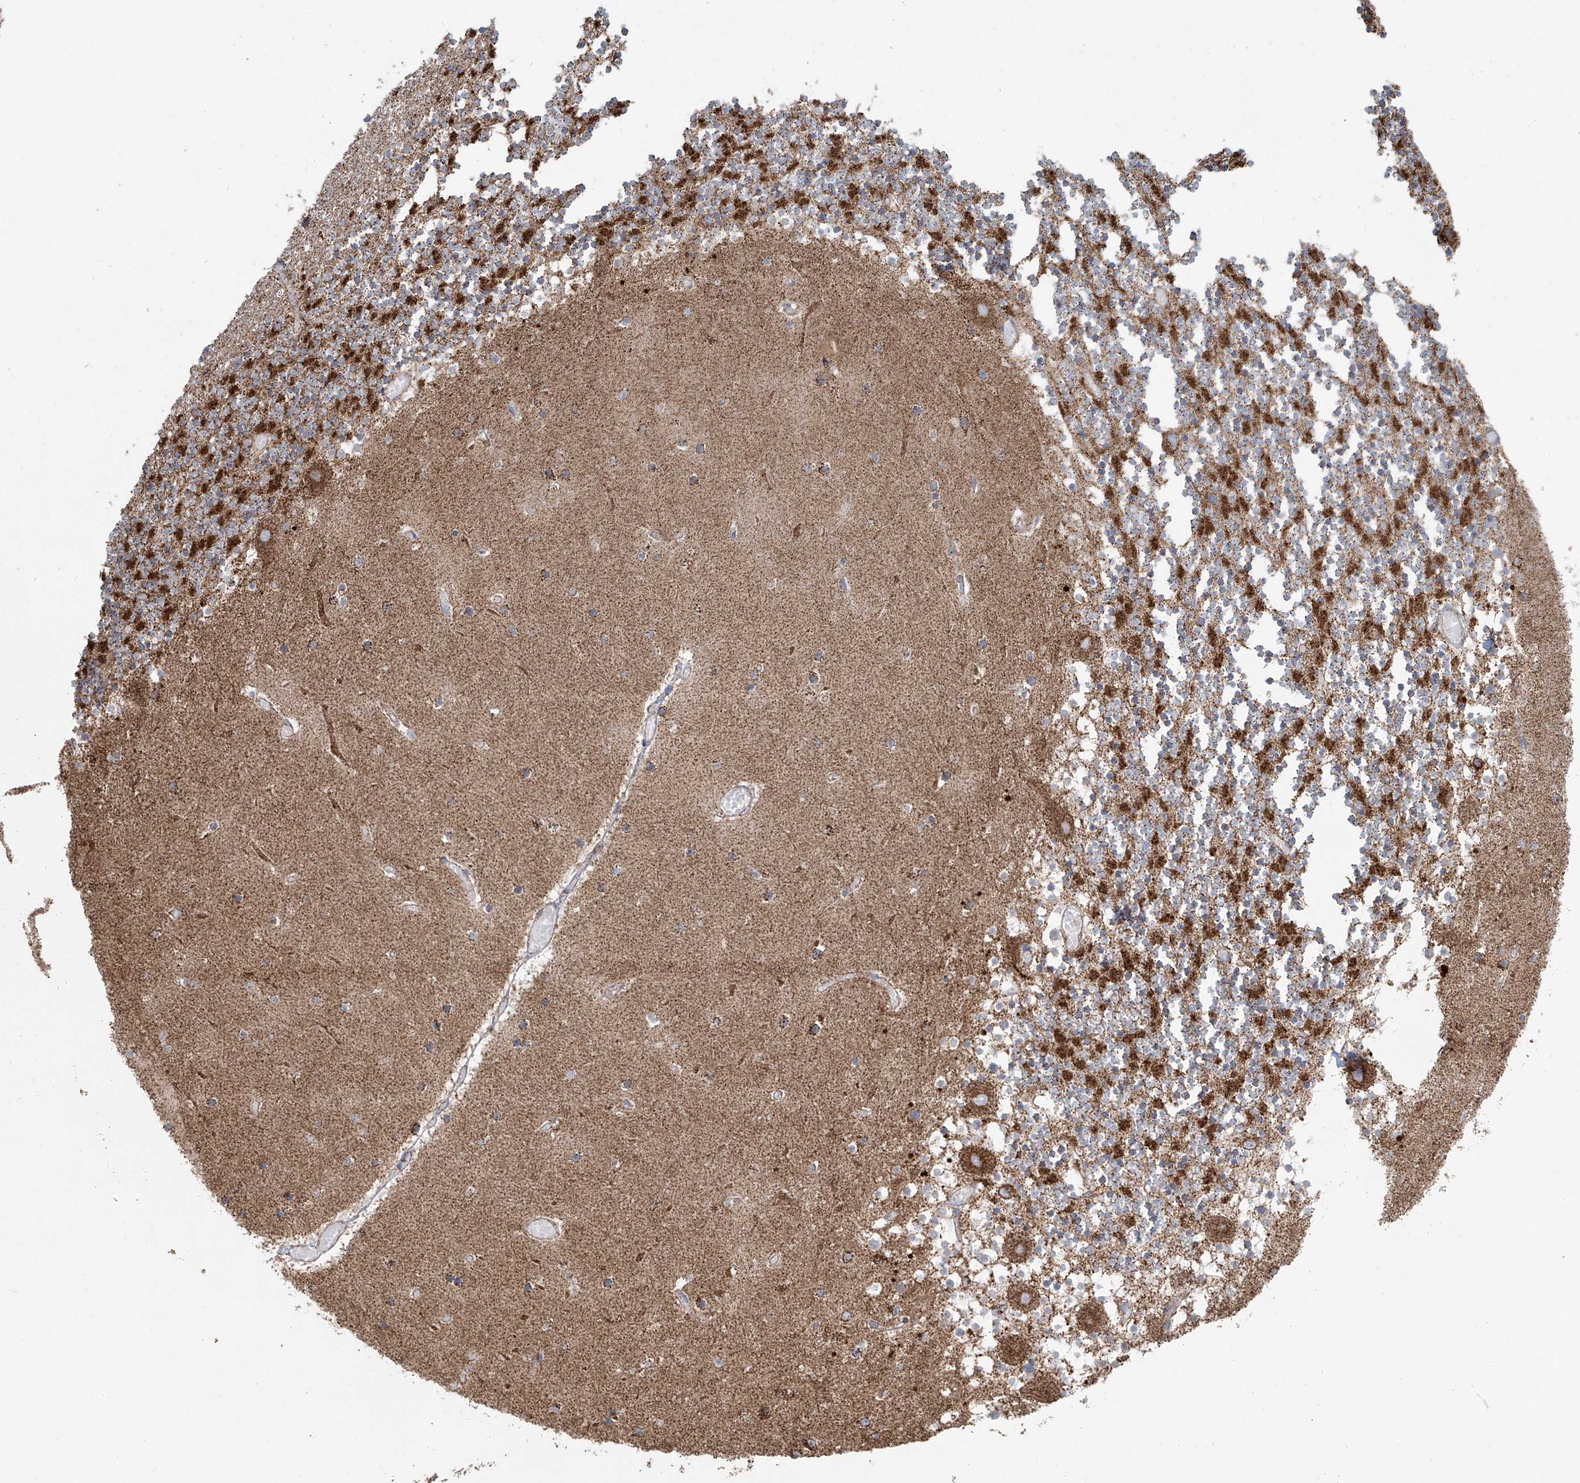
{"staining": {"intensity": "strong", "quantity": ">75%", "location": "cytoplasmic/membranous"}, "tissue": "cerebellum", "cell_type": "Cells in granular layer", "image_type": "normal", "snomed": [{"axis": "morphology", "description": "Normal tissue, NOS"}, {"axis": "topography", "description": "Cerebellum"}], "caption": "Immunohistochemical staining of benign cerebellum demonstrates >75% levels of strong cytoplasmic/membranous protein staining in approximately >75% of cells in granular layer.", "gene": "MCL1", "patient": {"sex": "female", "age": 28}}